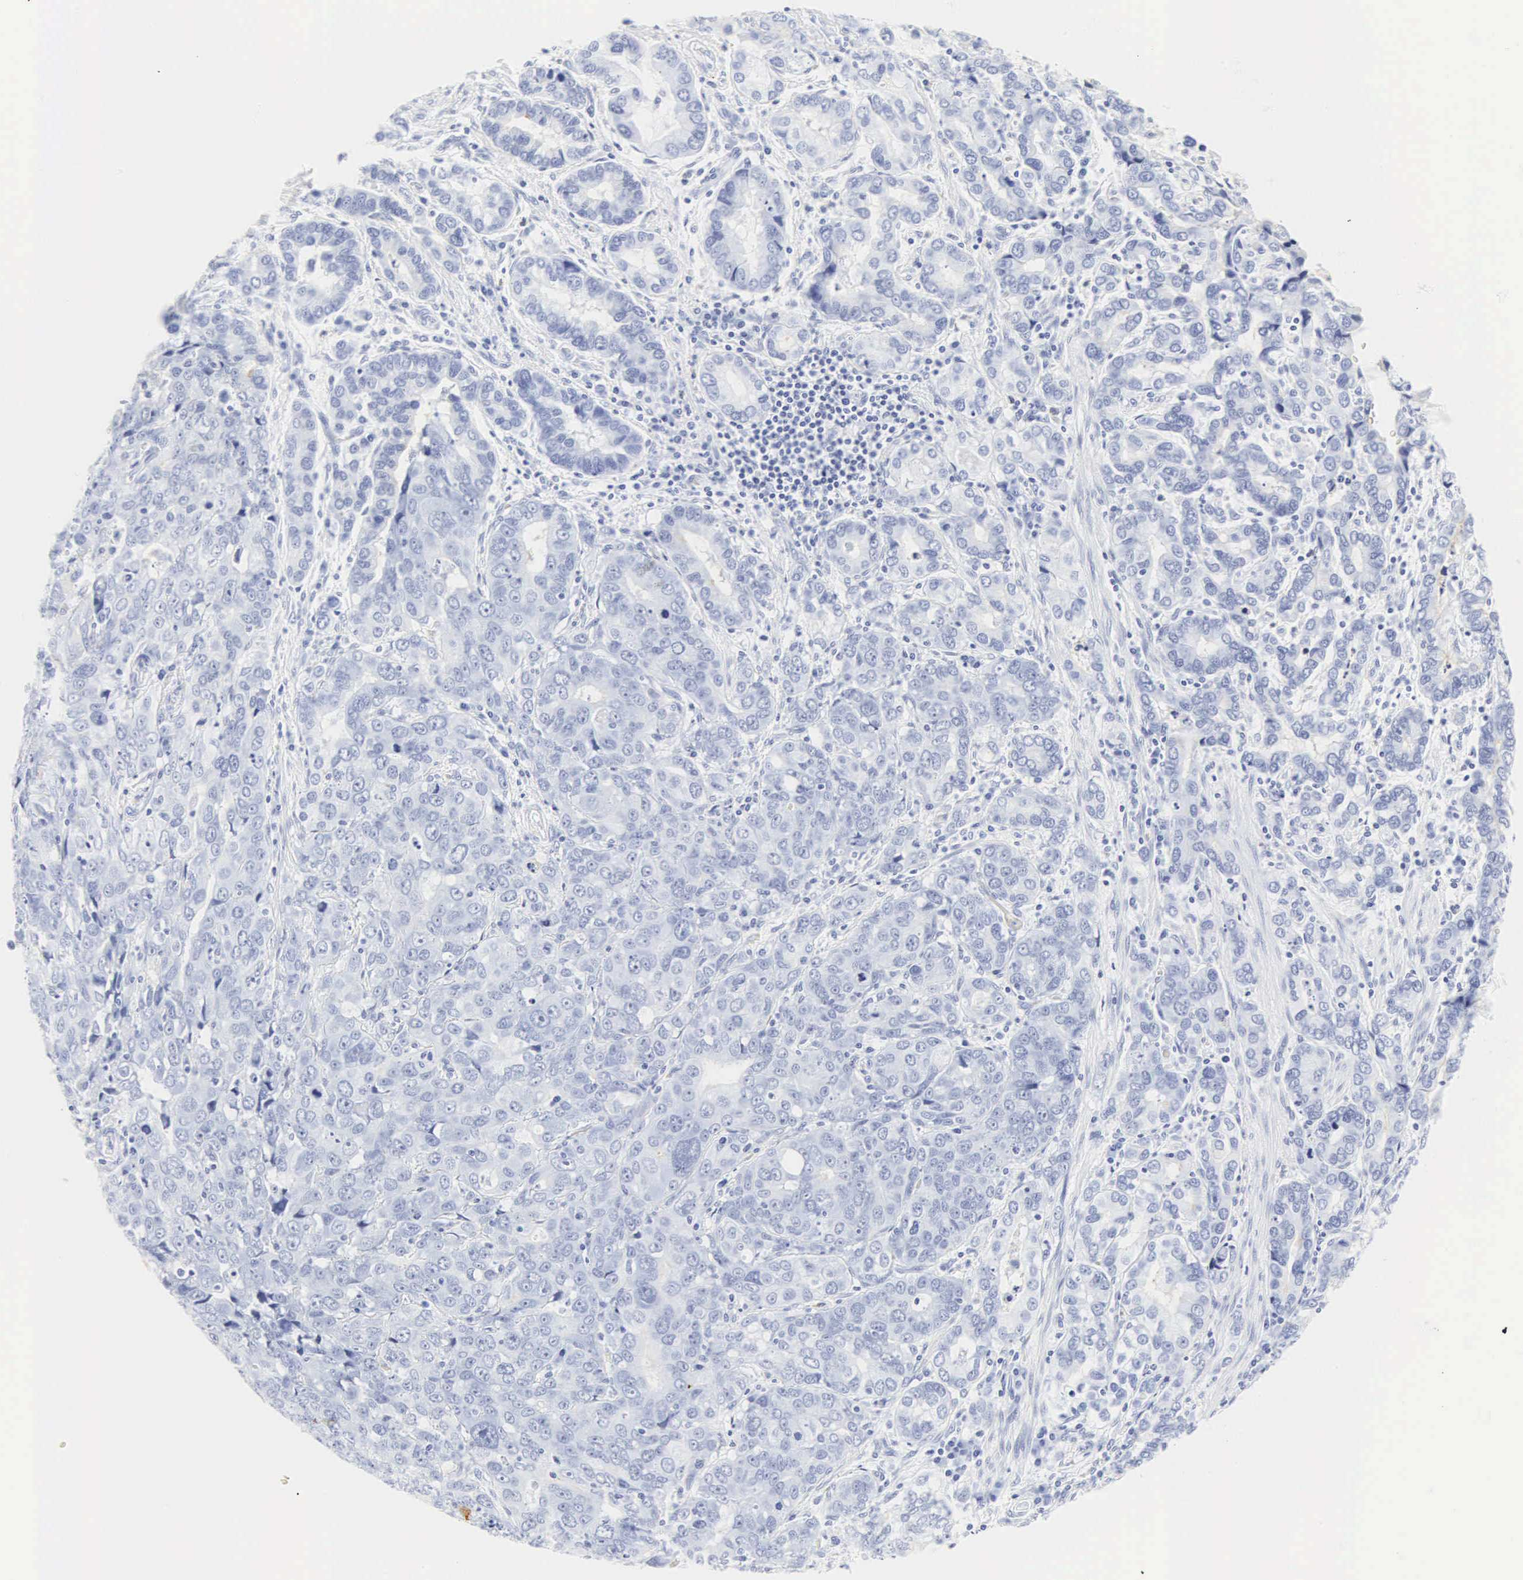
{"staining": {"intensity": "negative", "quantity": "none", "location": "none"}, "tissue": "stomach cancer", "cell_type": "Tumor cells", "image_type": "cancer", "snomed": [{"axis": "morphology", "description": "Adenocarcinoma, NOS"}, {"axis": "topography", "description": "Stomach, upper"}], "caption": "Immunohistochemical staining of adenocarcinoma (stomach) shows no significant positivity in tumor cells.", "gene": "CGB3", "patient": {"sex": "male", "age": 76}}